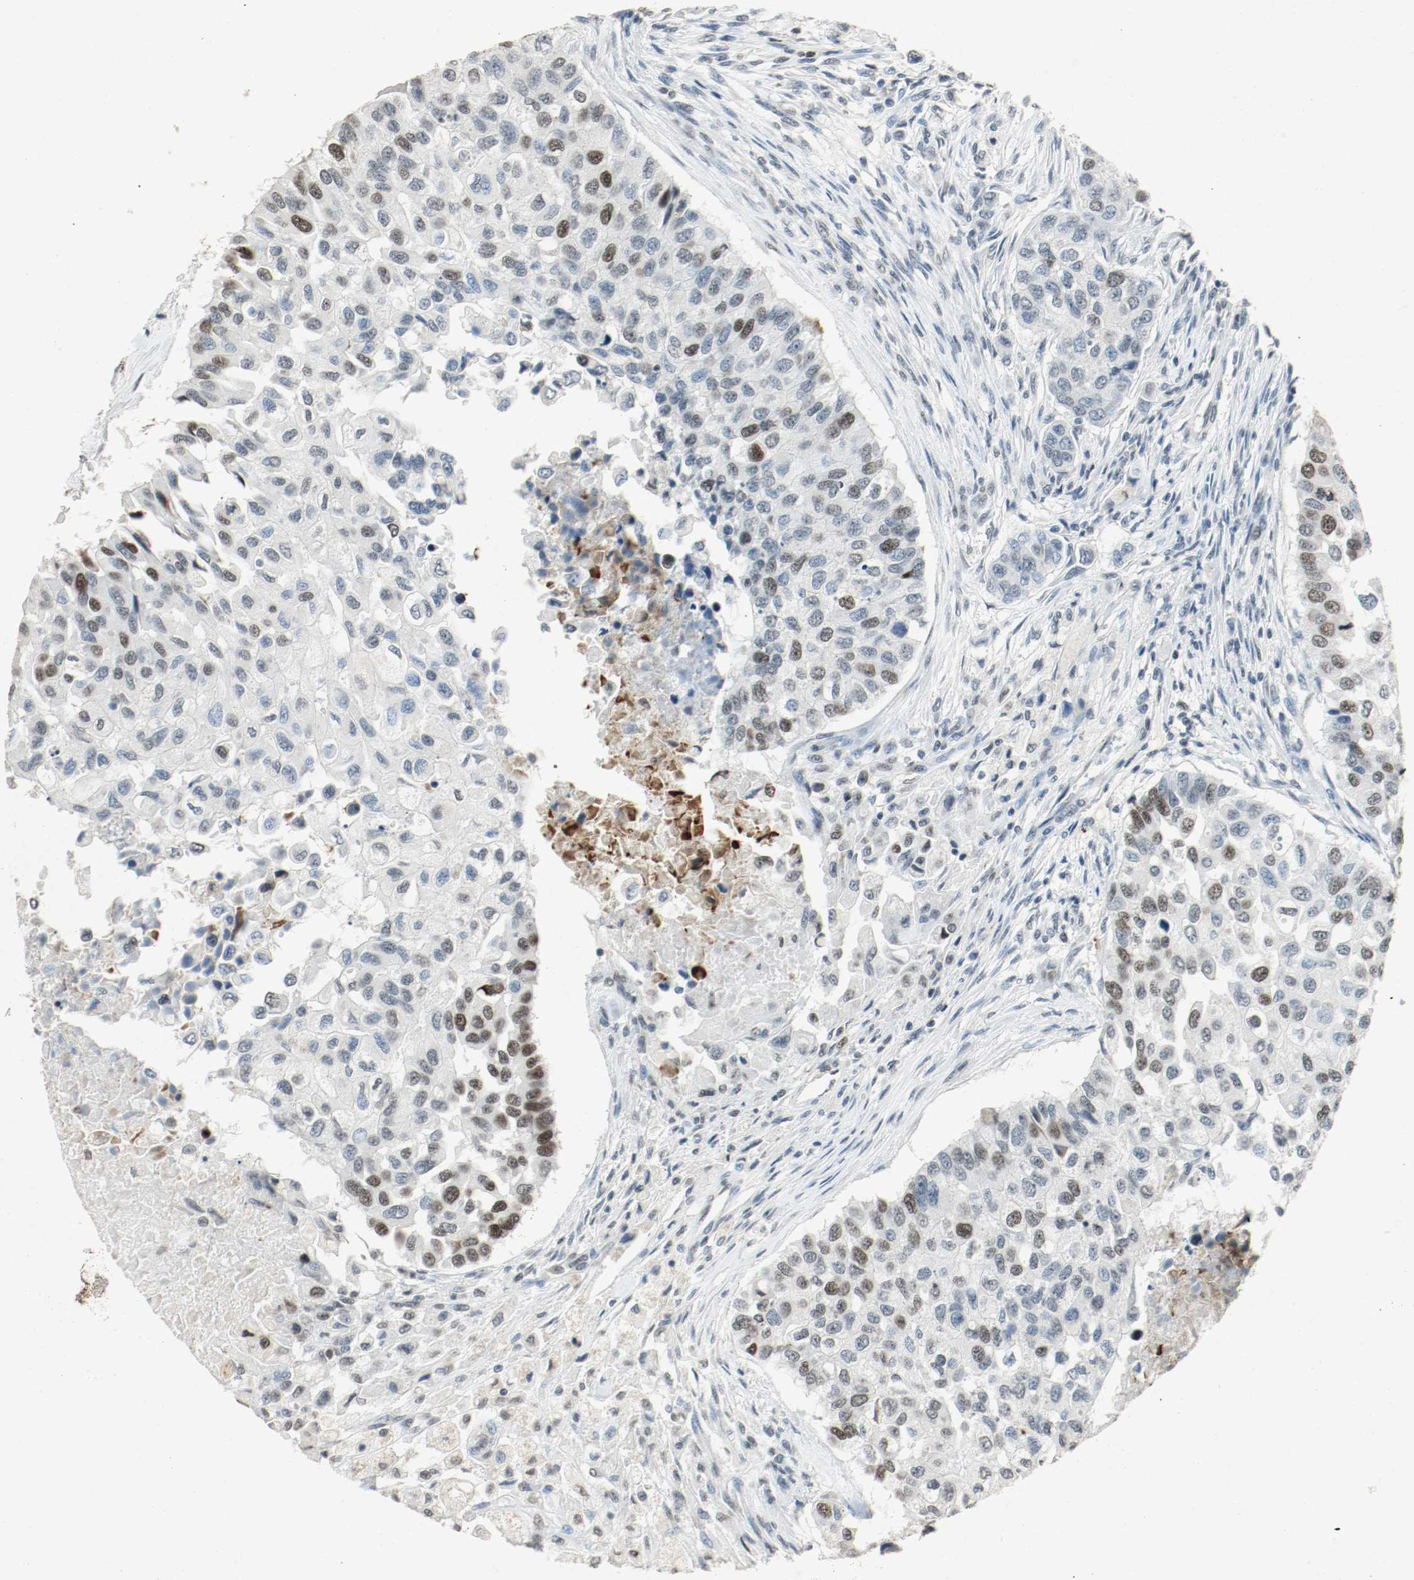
{"staining": {"intensity": "moderate", "quantity": "25%-75%", "location": "nuclear"}, "tissue": "breast cancer", "cell_type": "Tumor cells", "image_type": "cancer", "snomed": [{"axis": "morphology", "description": "Normal tissue, NOS"}, {"axis": "morphology", "description": "Duct carcinoma"}, {"axis": "topography", "description": "Breast"}], "caption": "Immunohistochemistry (DAB (3,3'-diaminobenzidine)) staining of human invasive ductal carcinoma (breast) demonstrates moderate nuclear protein staining in about 25%-75% of tumor cells.", "gene": "DNMT1", "patient": {"sex": "female", "age": 49}}